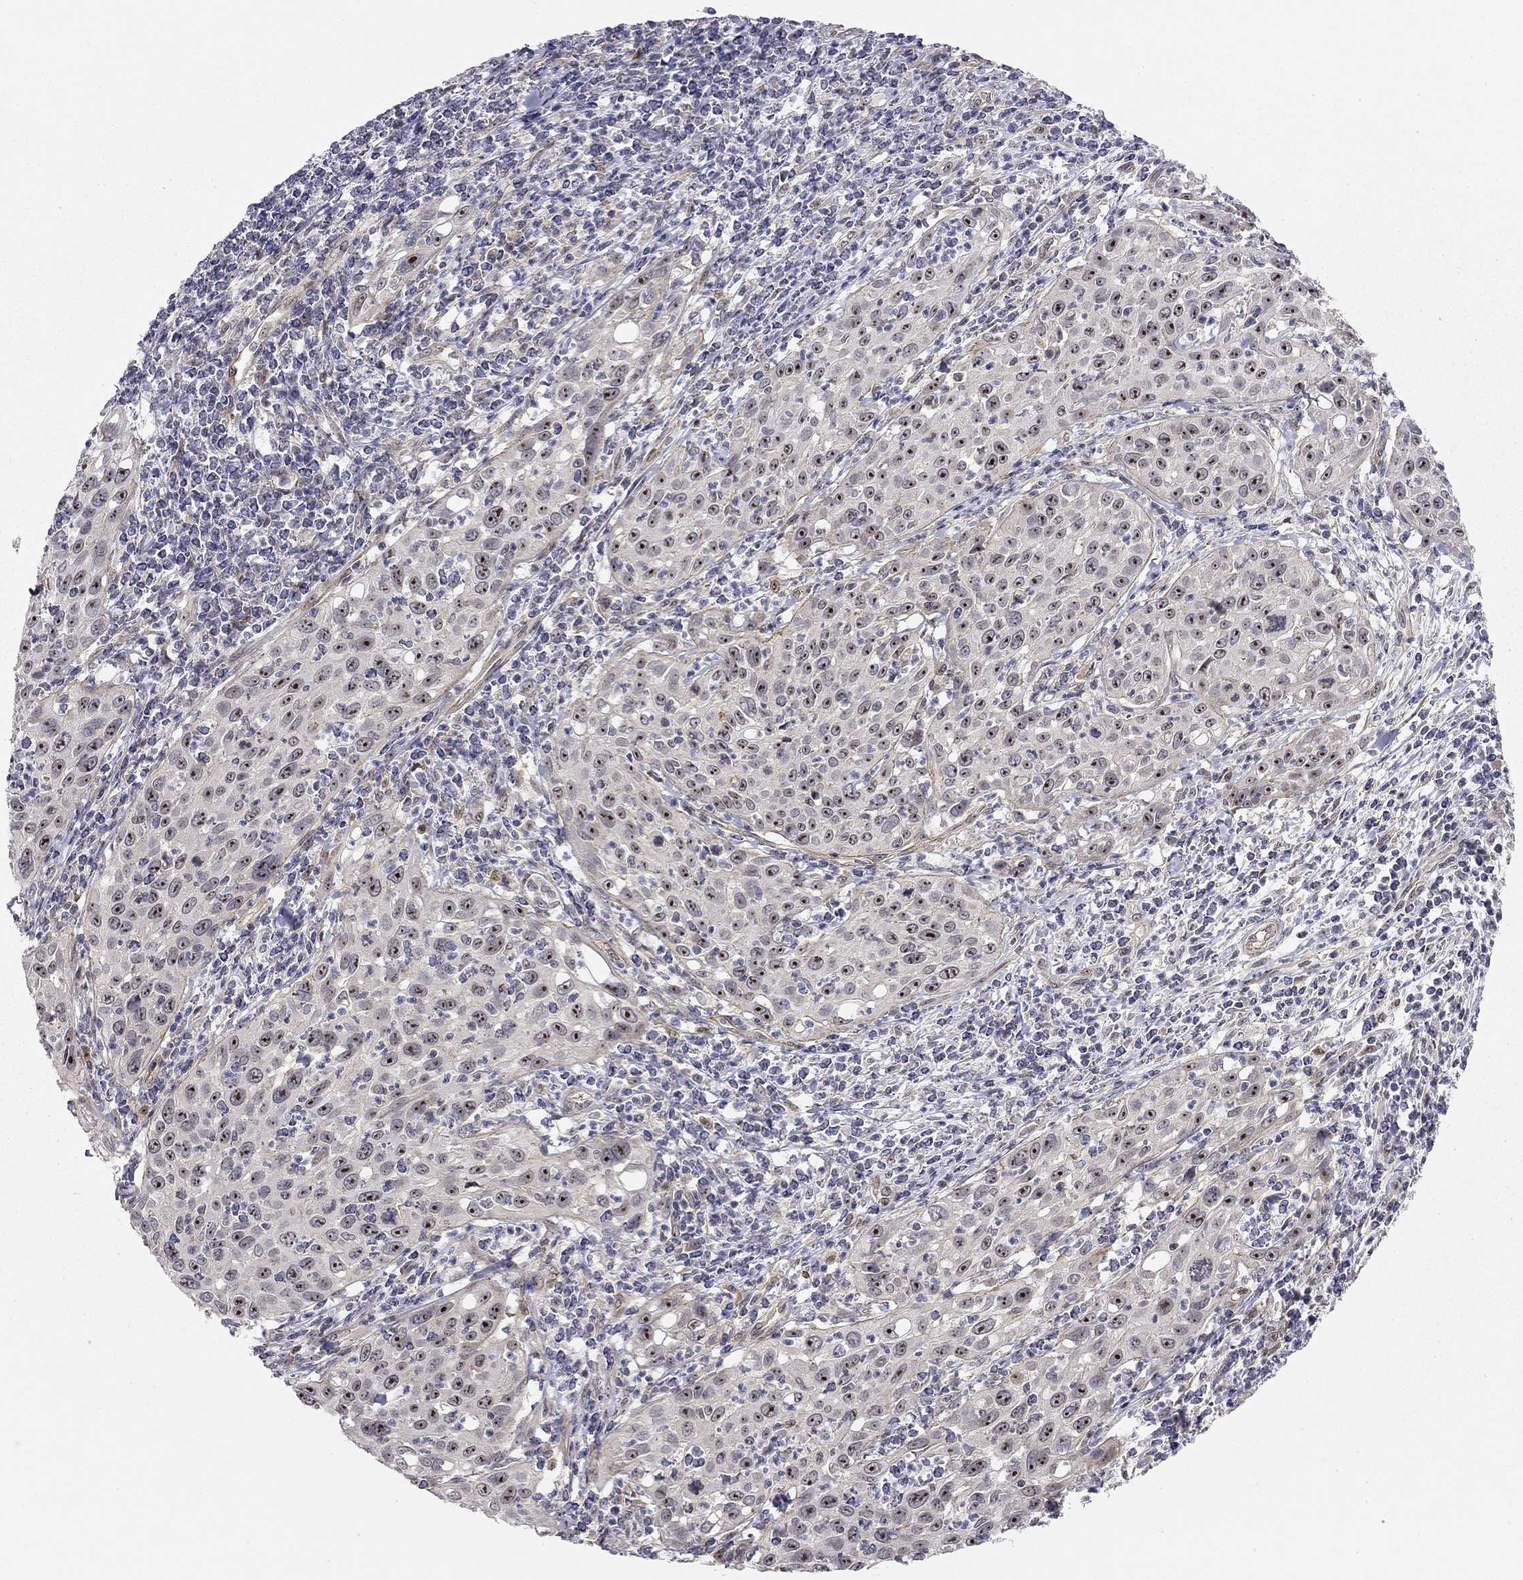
{"staining": {"intensity": "moderate", "quantity": "25%-75%", "location": "nuclear"}, "tissue": "cervical cancer", "cell_type": "Tumor cells", "image_type": "cancer", "snomed": [{"axis": "morphology", "description": "Squamous cell carcinoma, NOS"}, {"axis": "topography", "description": "Cervix"}], "caption": "Human squamous cell carcinoma (cervical) stained with a protein marker demonstrates moderate staining in tumor cells.", "gene": "STXBP6", "patient": {"sex": "female", "age": 26}}